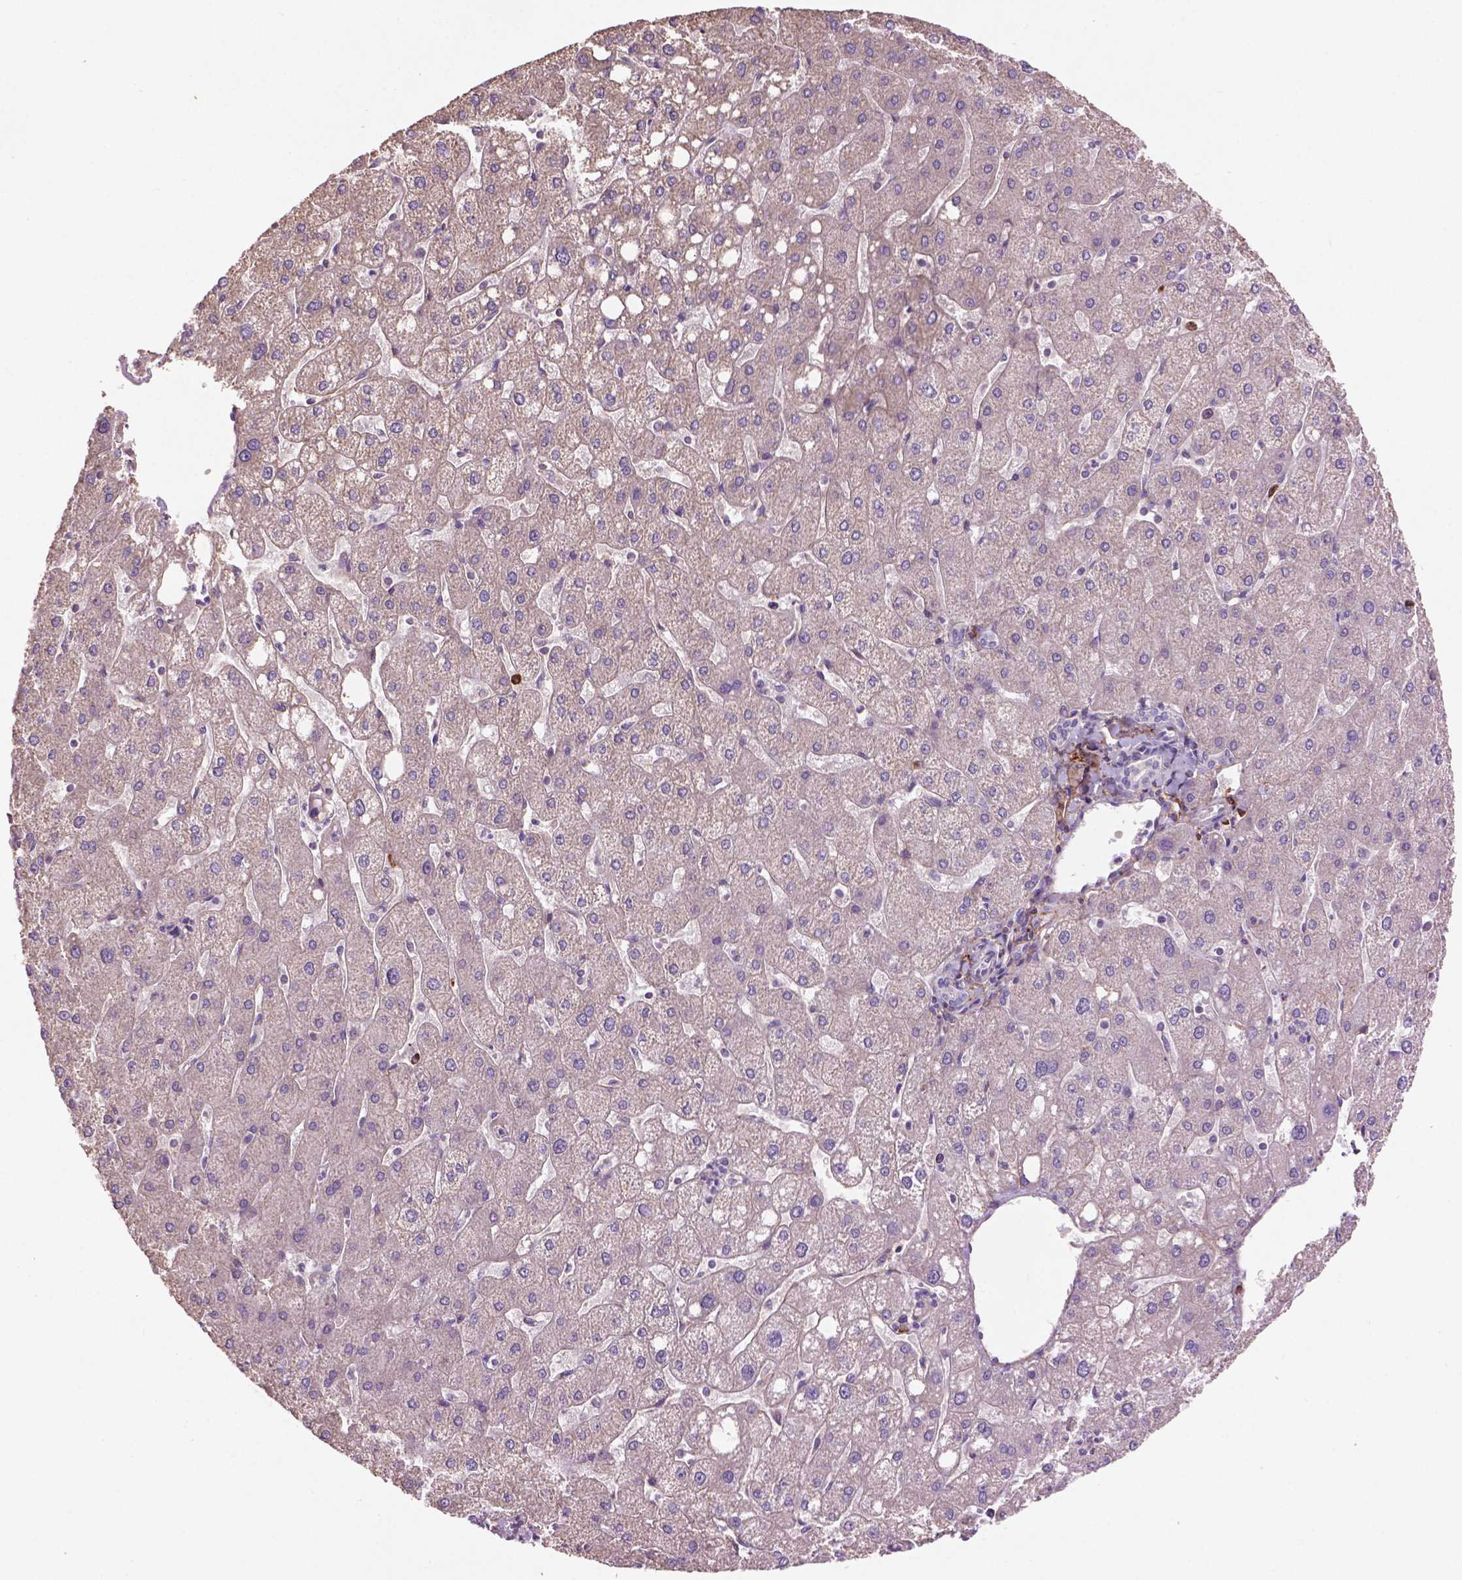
{"staining": {"intensity": "negative", "quantity": "none", "location": "none"}, "tissue": "liver", "cell_type": "Cholangiocytes", "image_type": "normal", "snomed": [{"axis": "morphology", "description": "Normal tissue, NOS"}, {"axis": "topography", "description": "Liver"}], "caption": "Immunohistochemistry photomicrograph of unremarkable liver stained for a protein (brown), which exhibits no positivity in cholangiocytes. (Brightfield microscopy of DAB (3,3'-diaminobenzidine) immunohistochemistry at high magnification).", "gene": "LRRC3C", "patient": {"sex": "male", "age": 67}}